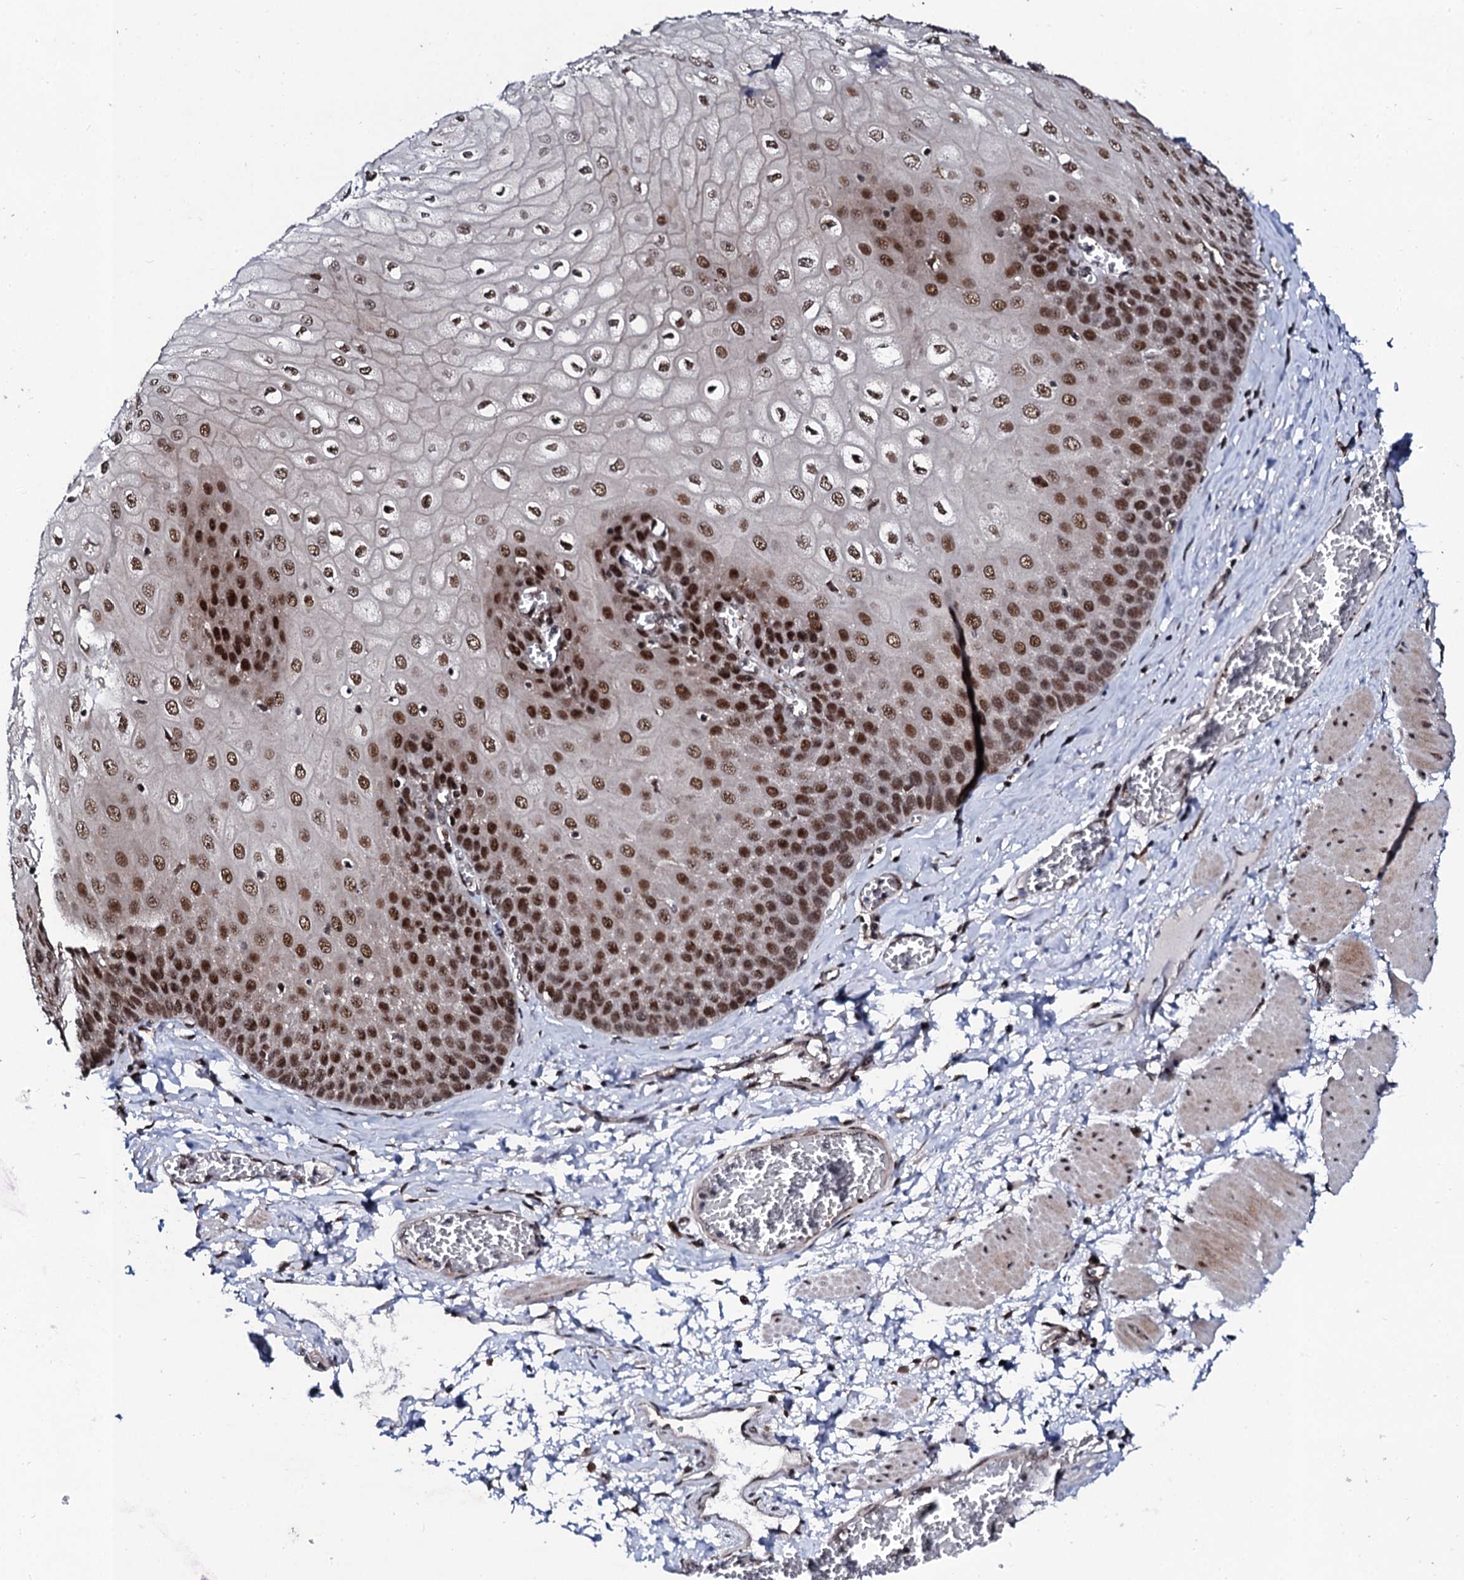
{"staining": {"intensity": "strong", "quantity": ">75%", "location": "nuclear"}, "tissue": "esophagus", "cell_type": "Squamous epithelial cells", "image_type": "normal", "snomed": [{"axis": "morphology", "description": "Normal tissue, NOS"}, {"axis": "topography", "description": "Esophagus"}], "caption": "Strong nuclear staining is identified in approximately >75% of squamous epithelial cells in normal esophagus.", "gene": "CSTF3", "patient": {"sex": "male", "age": 60}}